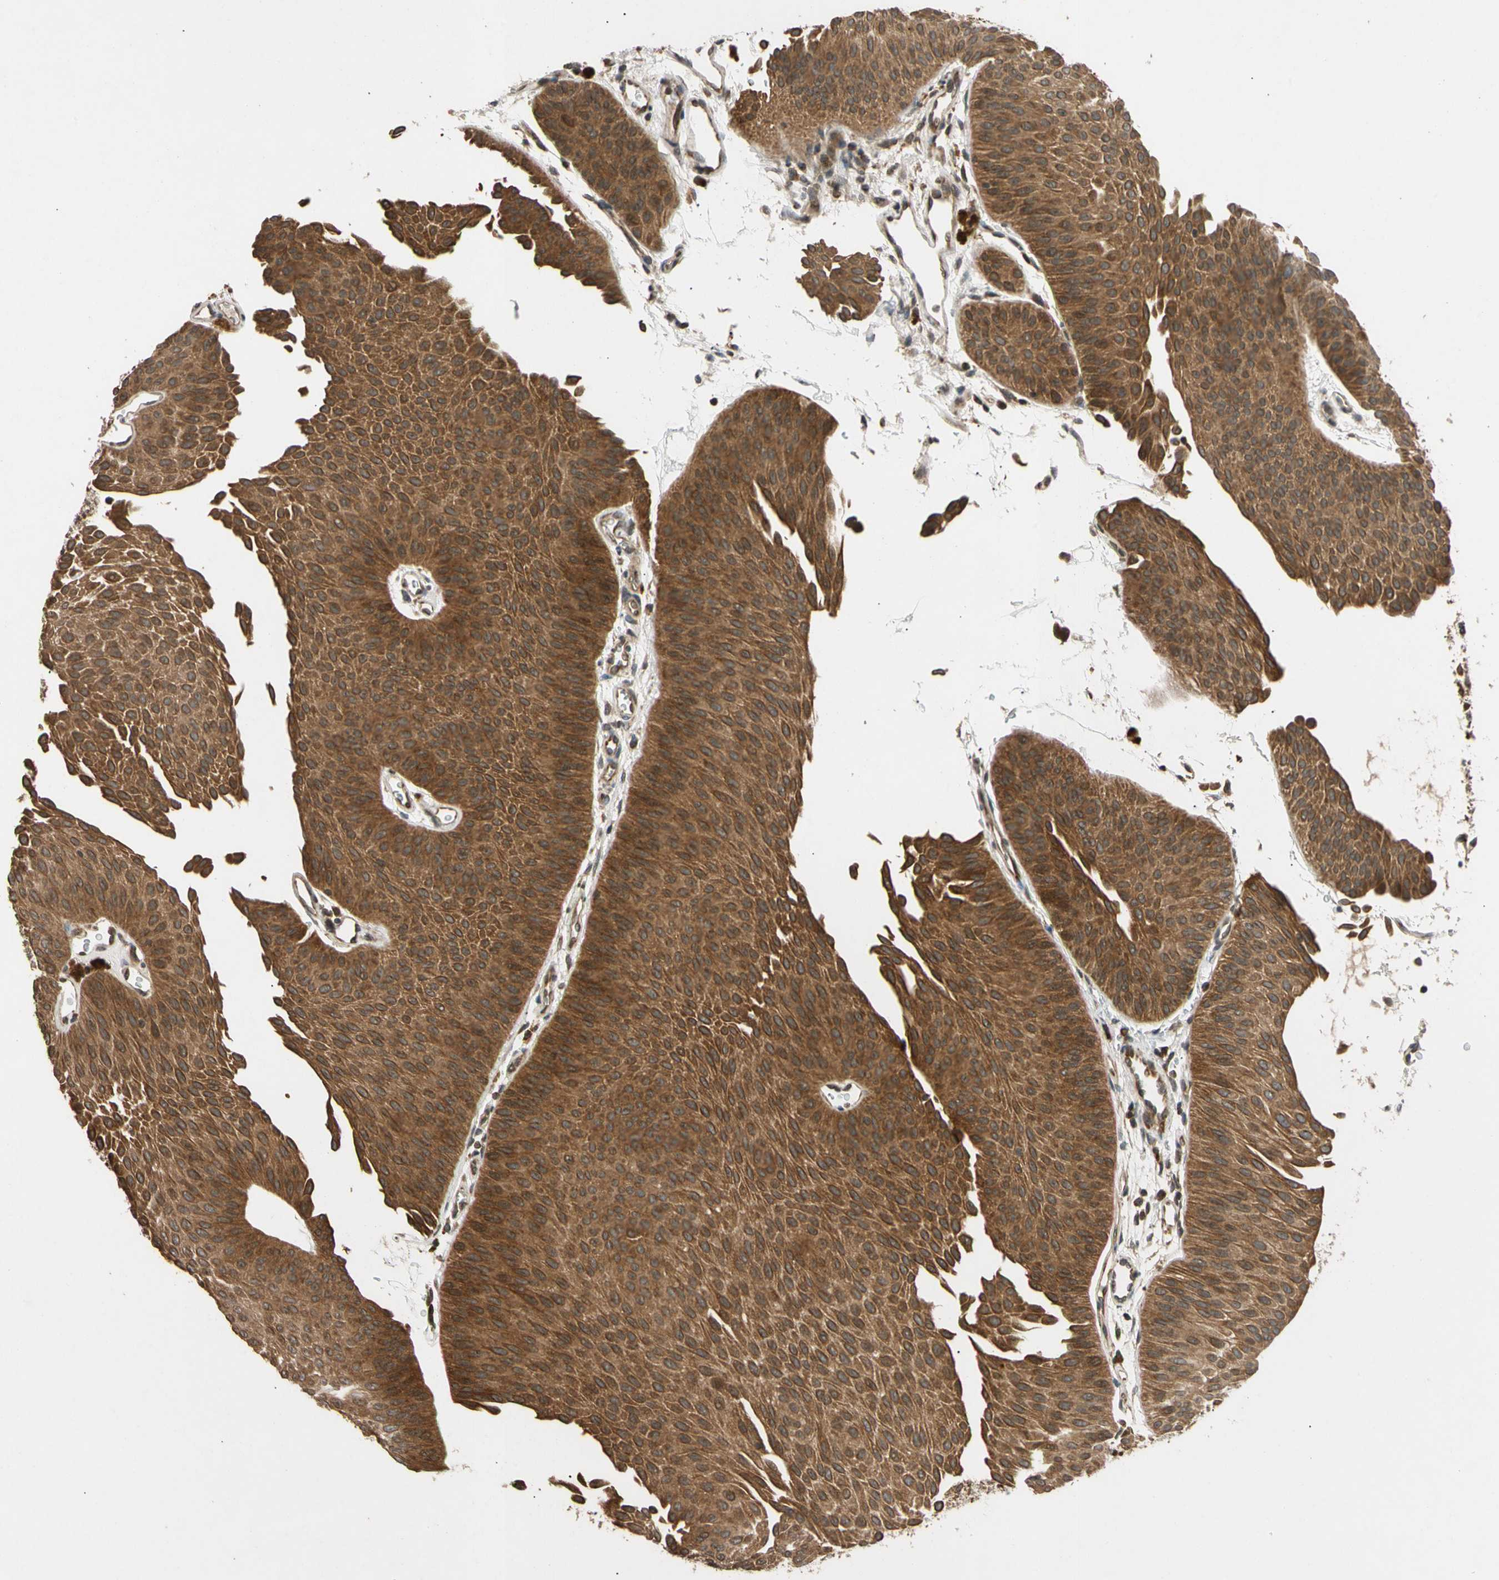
{"staining": {"intensity": "strong", "quantity": ">75%", "location": "cytoplasmic/membranous"}, "tissue": "urothelial cancer", "cell_type": "Tumor cells", "image_type": "cancer", "snomed": [{"axis": "morphology", "description": "Urothelial carcinoma, Low grade"}, {"axis": "topography", "description": "Urinary bladder"}], "caption": "Urothelial cancer stained with immunohistochemistry (IHC) exhibits strong cytoplasmic/membranous staining in approximately >75% of tumor cells.", "gene": "MRPS22", "patient": {"sex": "female", "age": 60}}